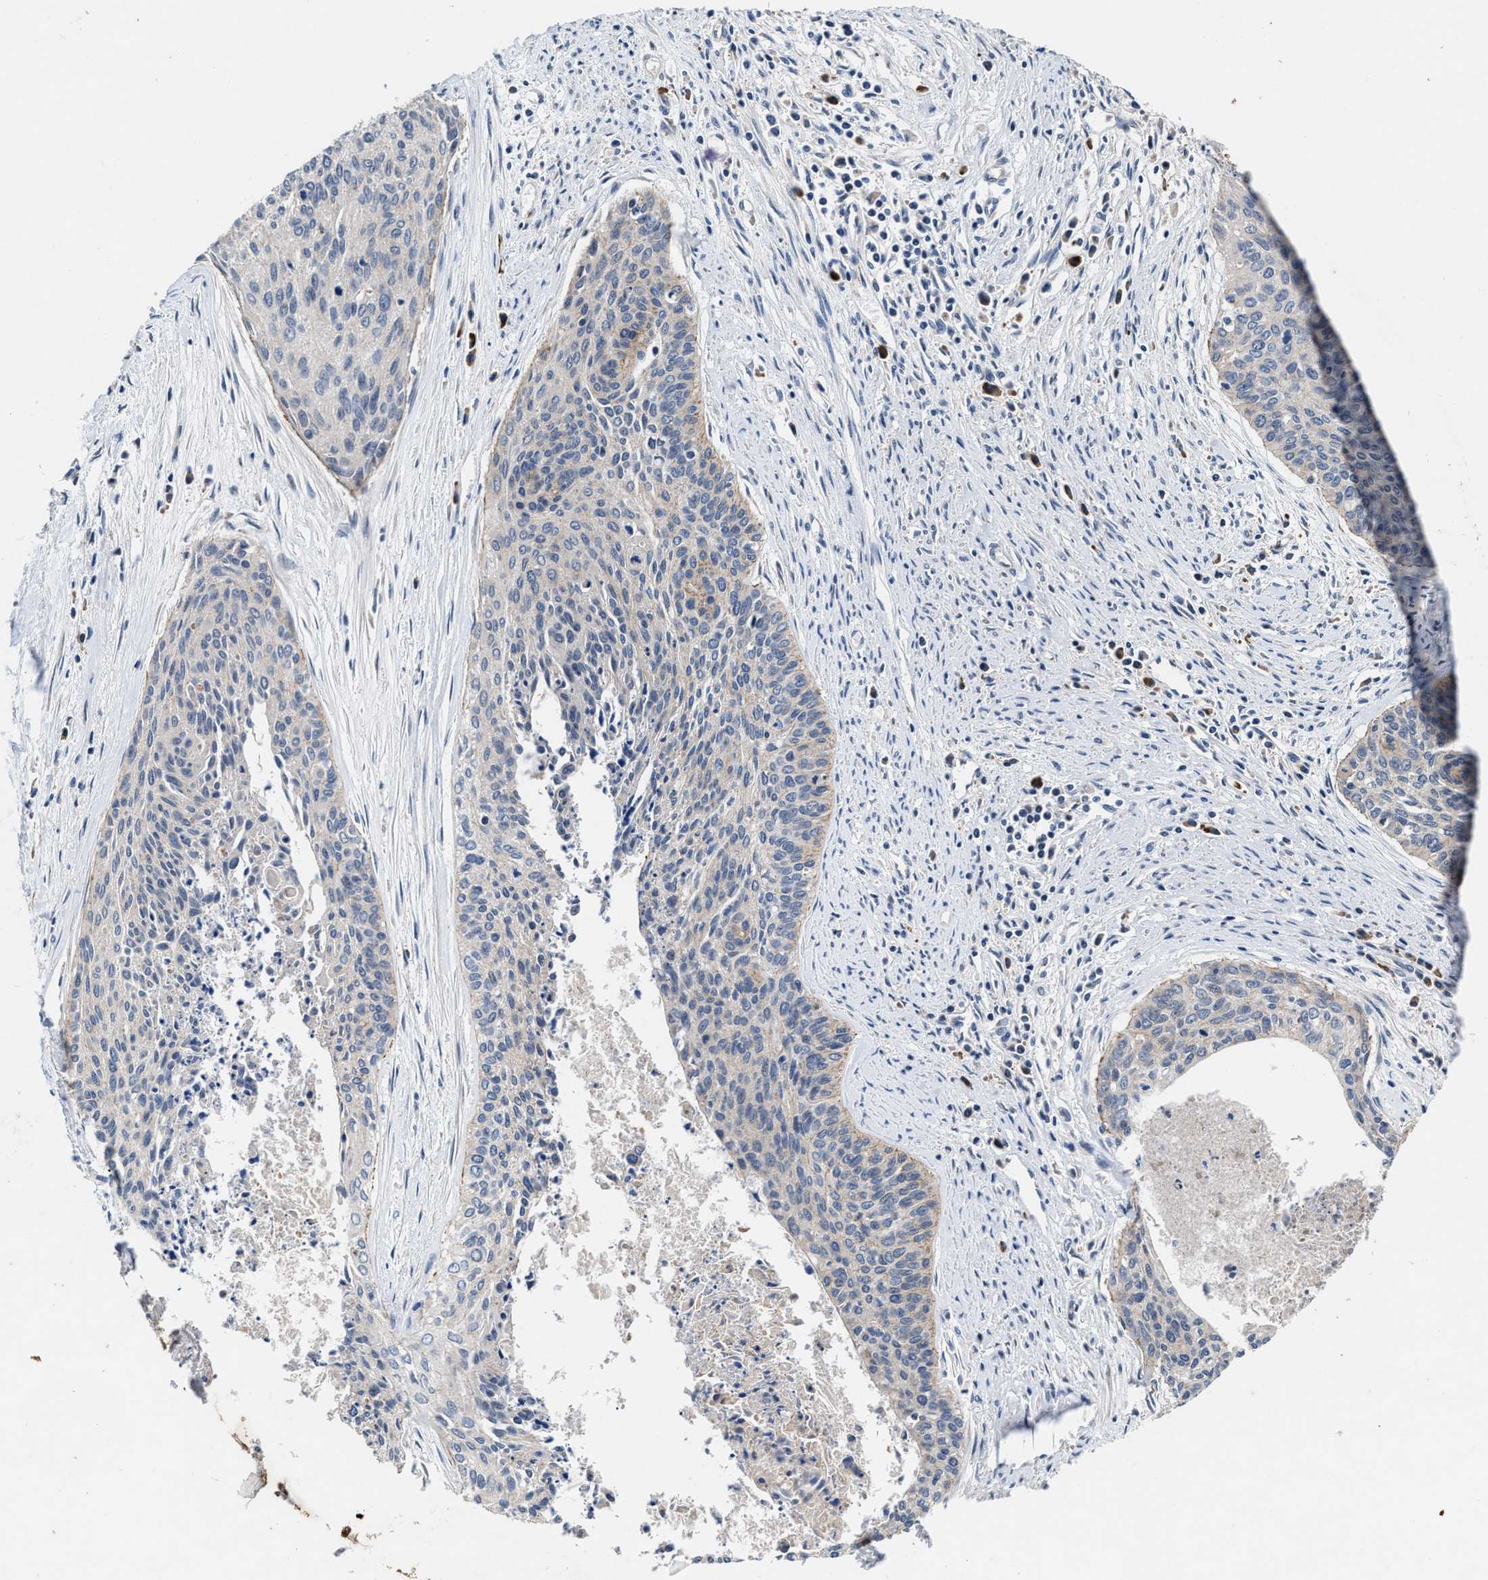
{"staining": {"intensity": "weak", "quantity": "<25%", "location": "cytoplasmic/membranous"}, "tissue": "cervical cancer", "cell_type": "Tumor cells", "image_type": "cancer", "snomed": [{"axis": "morphology", "description": "Squamous cell carcinoma, NOS"}, {"axis": "topography", "description": "Cervix"}], "caption": "High magnification brightfield microscopy of cervical cancer (squamous cell carcinoma) stained with DAB (brown) and counterstained with hematoxylin (blue): tumor cells show no significant staining.", "gene": "TMEM53", "patient": {"sex": "female", "age": 55}}